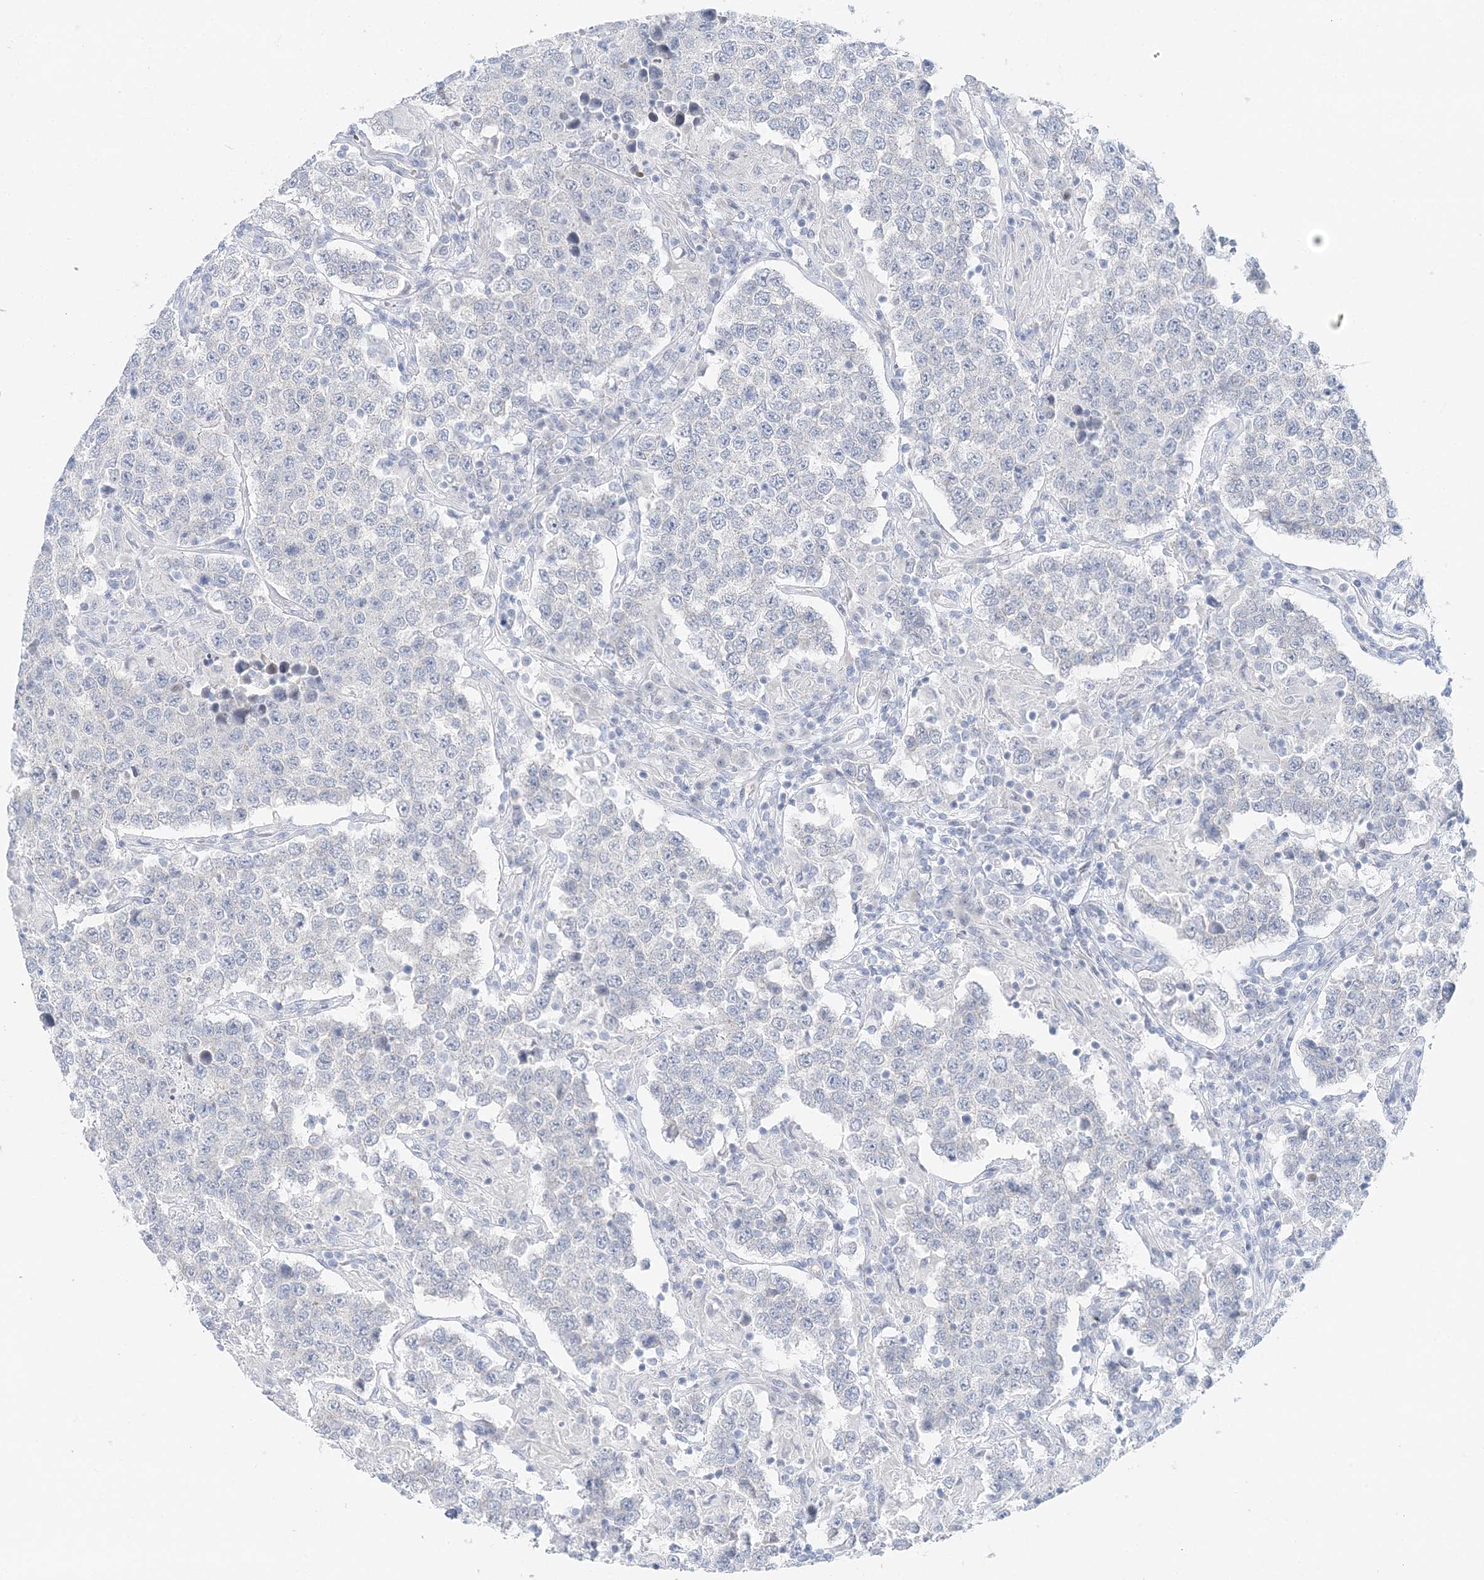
{"staining": {"intensity": "negative", "quantity": "none", "location": "none"}, "tissue": "testis cancer", "cell_type": "Tumor cells", "image_type": "cancer", "snomed": [{"axis": "morphology", "description": "Normal tissue, NOS"}, {"axis": "morphology", "description": "Urothelial carcinoma, High grade"}, {"axis": "morphology", "description": "Seminoma, NOS"}, {"axis": "morphology", "description": "Carcinoma, Embryonal, NOS"}, {"axis": "topography", "description": "Urinary bladder"}, {"axis": "topography", "description": "Testis"}], "caption": "This is an immunohistochemistry (IHC) micrograph of testis cancer. There is no staining in tumor cells.", "gene": "VILL", "patient": {"sex": "male", "age": 41}}